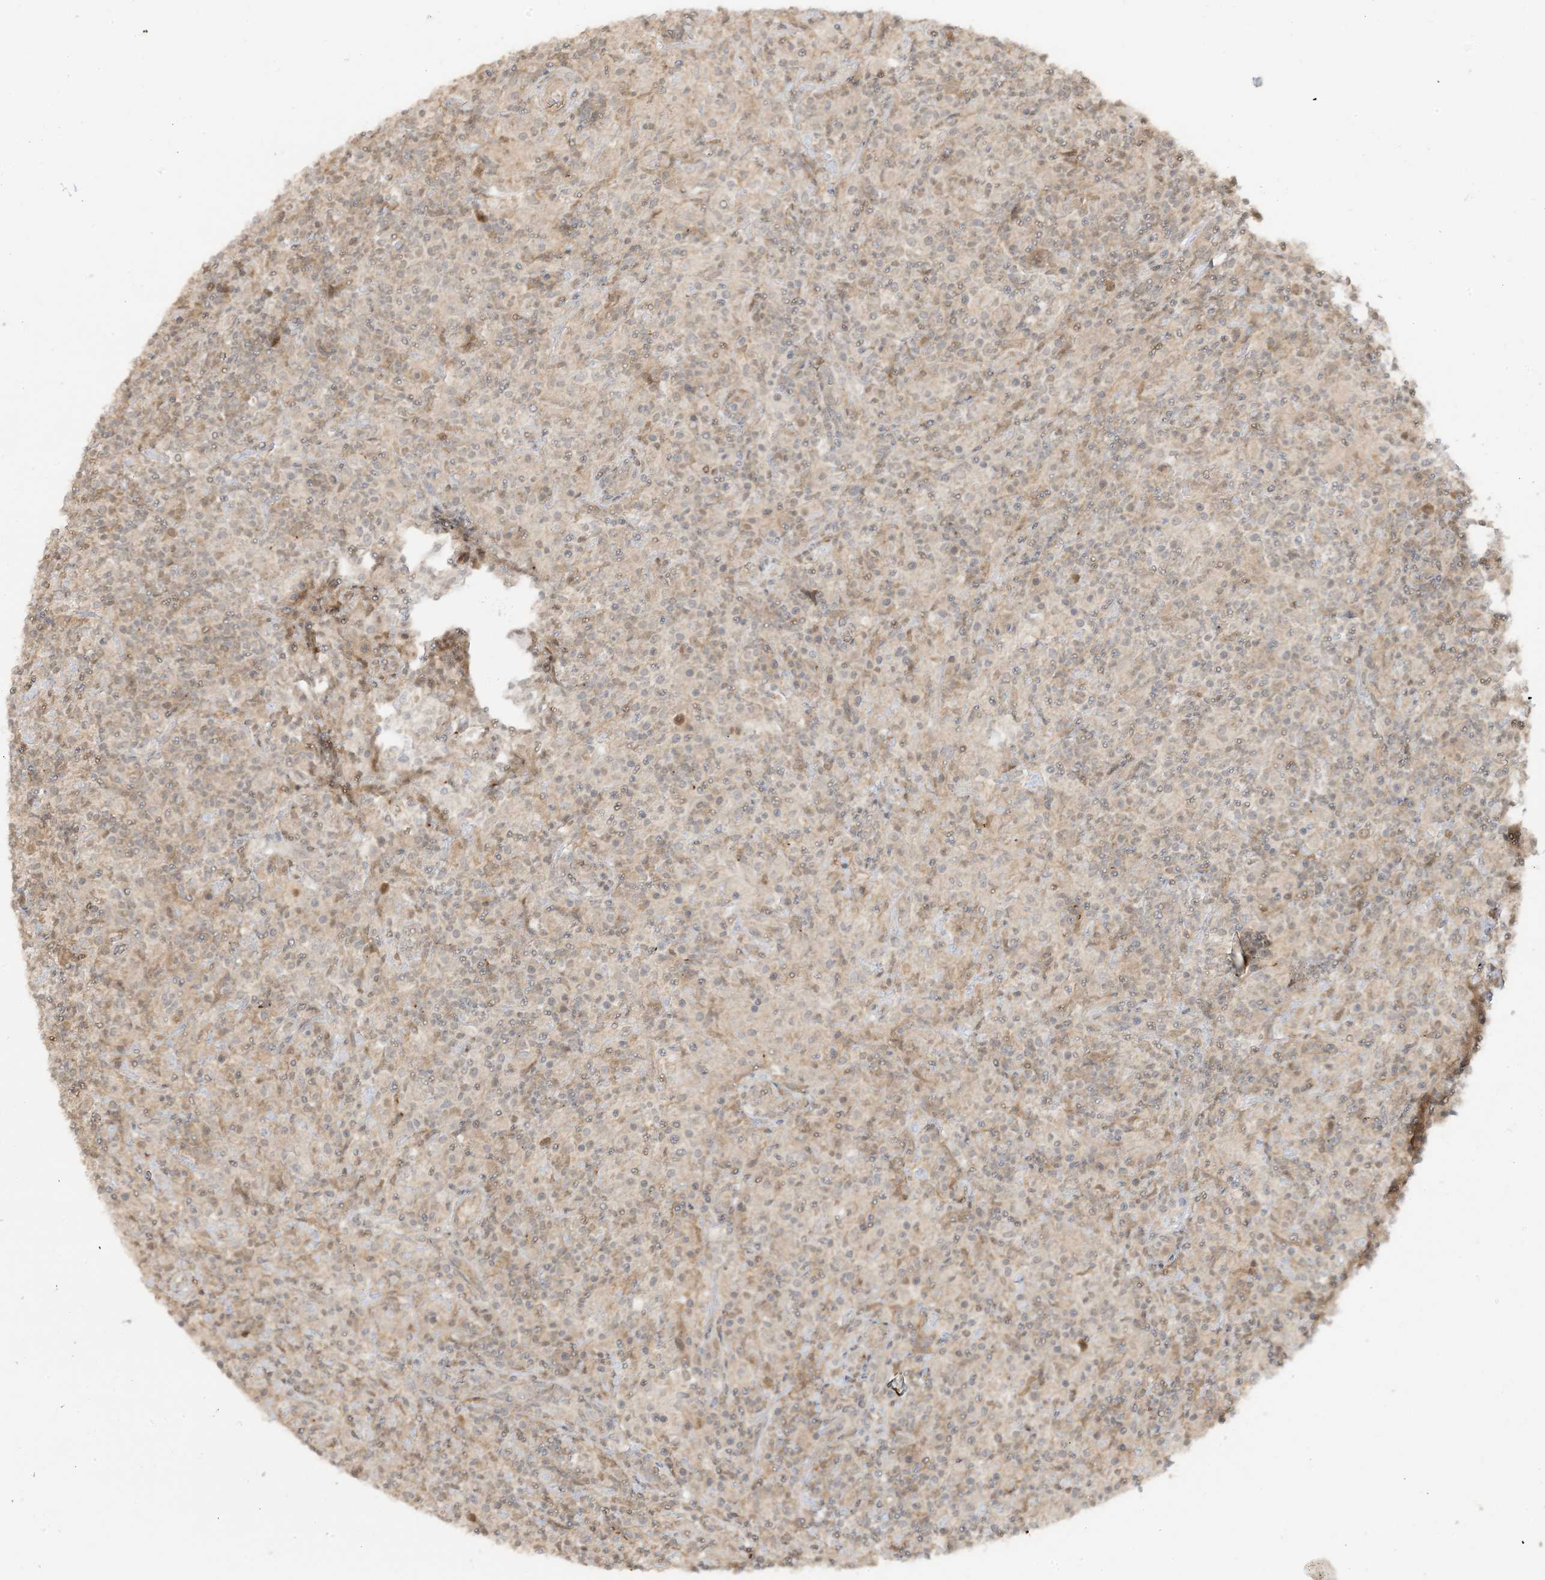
{"staining": {"intensity": "negative", "quantity": "none", "location": "none"}, "tissue": "lymphoma", "cell_type": "Tumor cells", "image_type": "cancer", "snomed": [{"axis": "morphology", "description": "Hodgkin's disease, NOS"}, {"axis": "topography", "description": "Lymph node"}], "caption": "This is an immunohistochemistry image of human Hodgkin's disease. There is no expression in tumor cells.", "gene": "TBCC", "patient": {"sex": "male", "age": 70}}